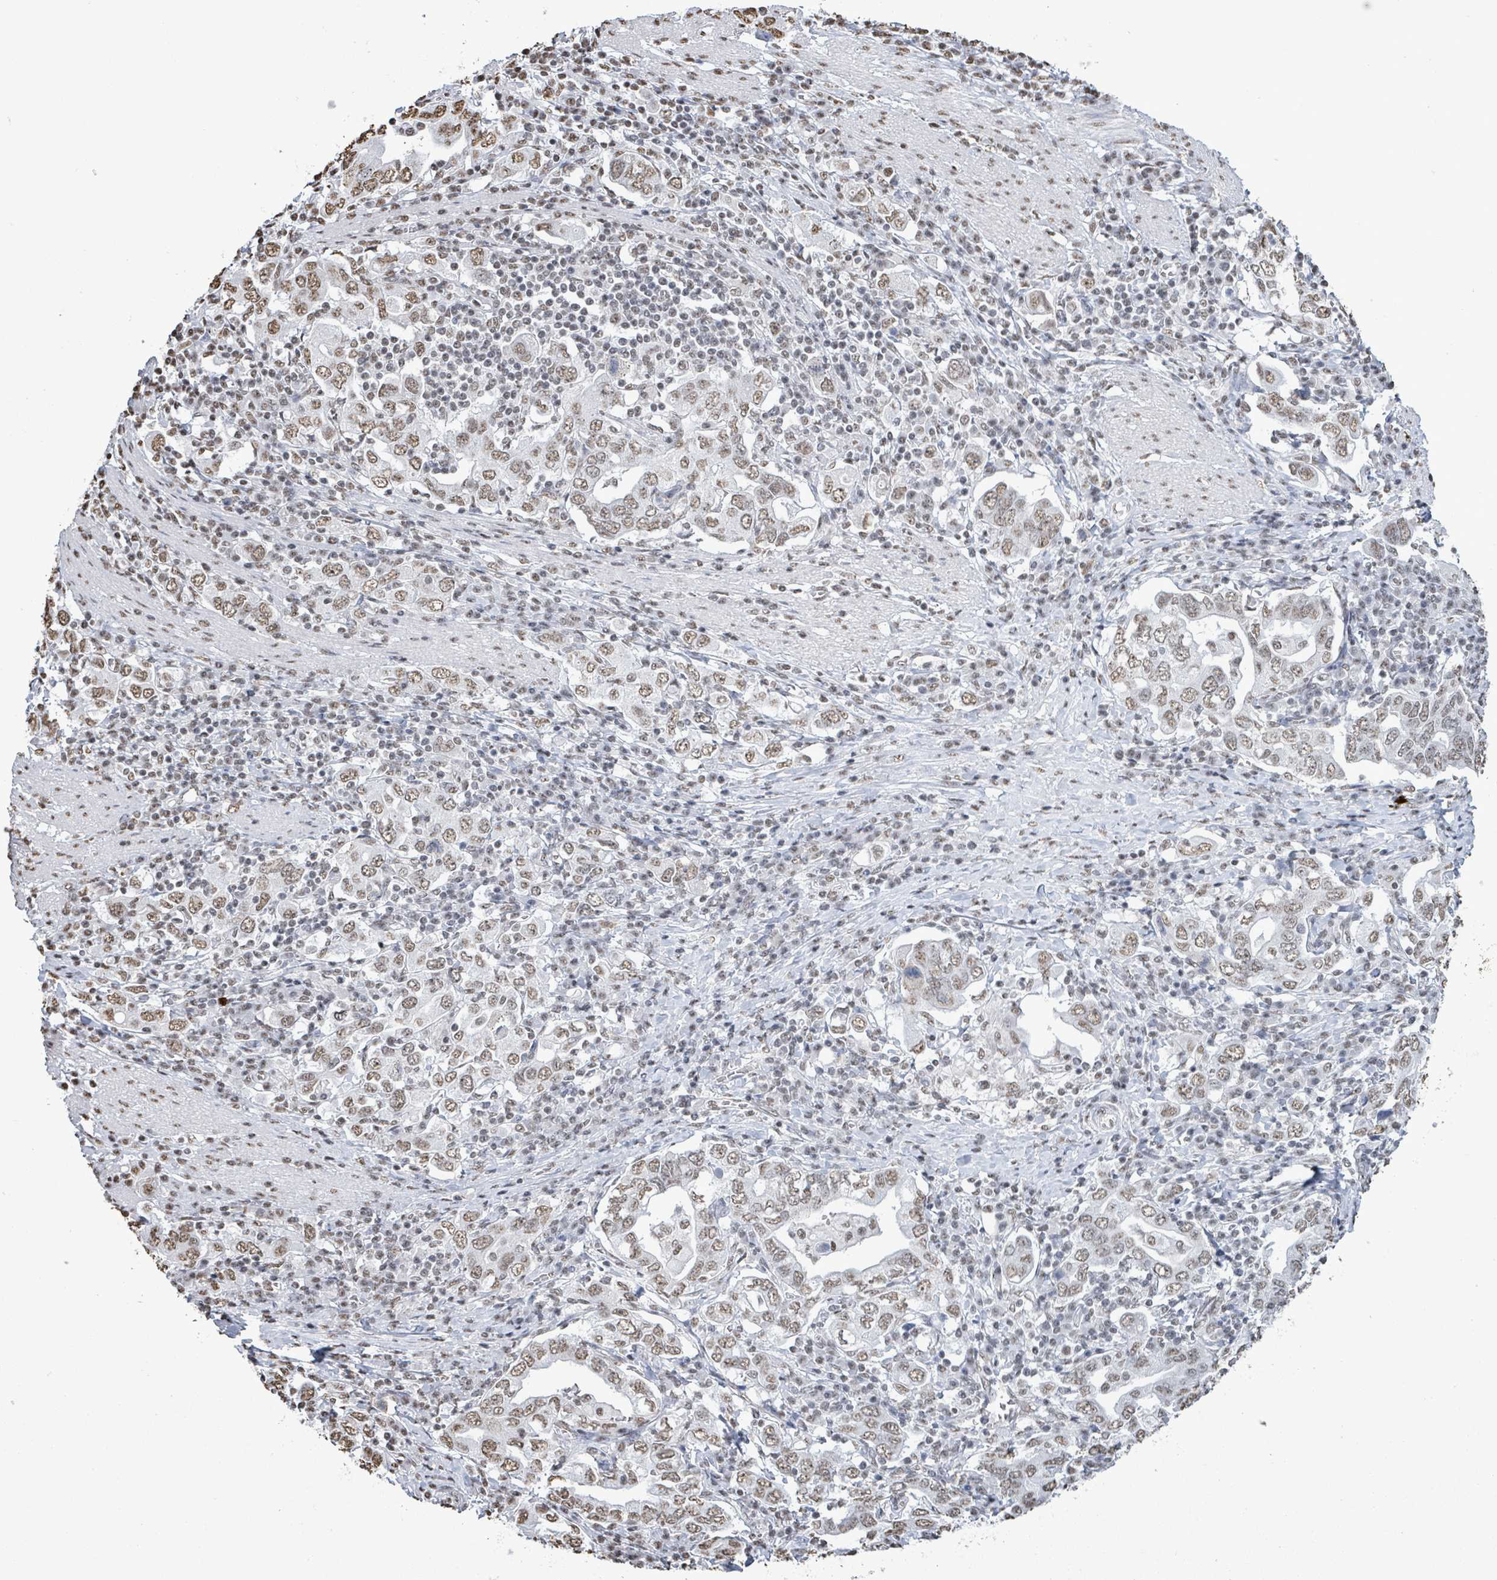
{"staining": {"intensity": "weak", "quantity": ">75%", "location": "nuclear"}, "tissue": "stomach cancer", "cell_type": "Tumor cells", "image_type": "cancer", "snomed": [{"axis": "morphology", "description": "Adenocarcinoma, NOS"}, {"axis": "topography", "description": "Stomach, upper"}, {"axis": "topography", "description": "Stomach"}], "caption": "Protein expression analysis of stomach cancer (adenocarcinoma) displays weak nuclear expression in approximately >75% of tumor cells. (DAB = brown stain, brightfield microscopy at high magnification).", "gene": "SAMD14", "patient": {"sex": "male", "age": 62}}